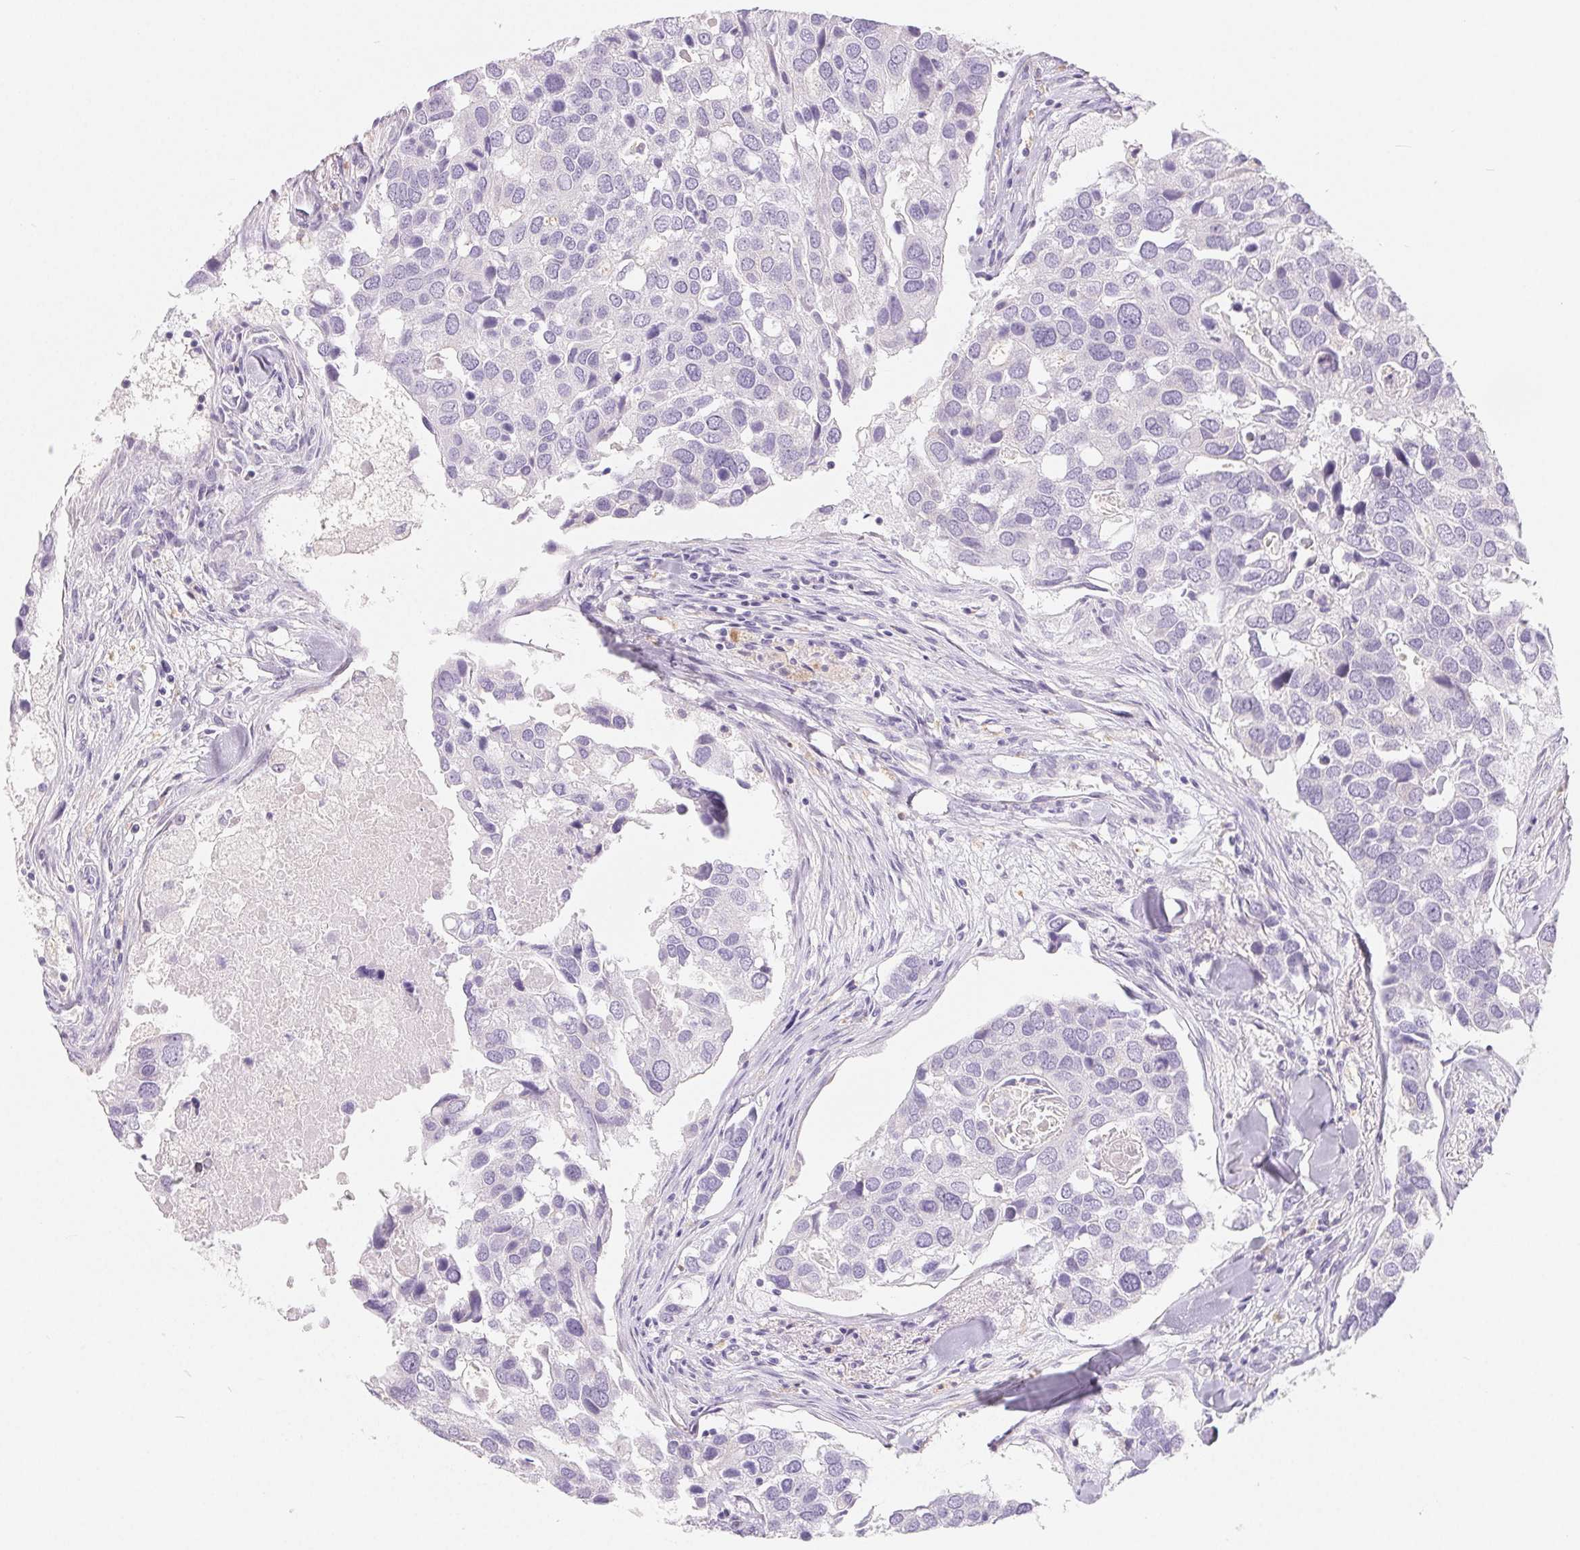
{"staining": {"intensity": "negative", "quantity": "none", "location": "none"}, "tissue": "breast cancer", "cell_type": "Tumor cells", "image_type": "cancer", "snomed": [{"axis": "morphology", "description": "Duct carcinoma"}, {"axis": "topography", "description": "Breast"}], "caption": "High power microscopy image of an IHC image of breast infiltrating ductal carcinoma, revealing no significant expression in tumor cells.", "gene": "SPACA5B", "patient": {"sex": "female", "age": 83}}